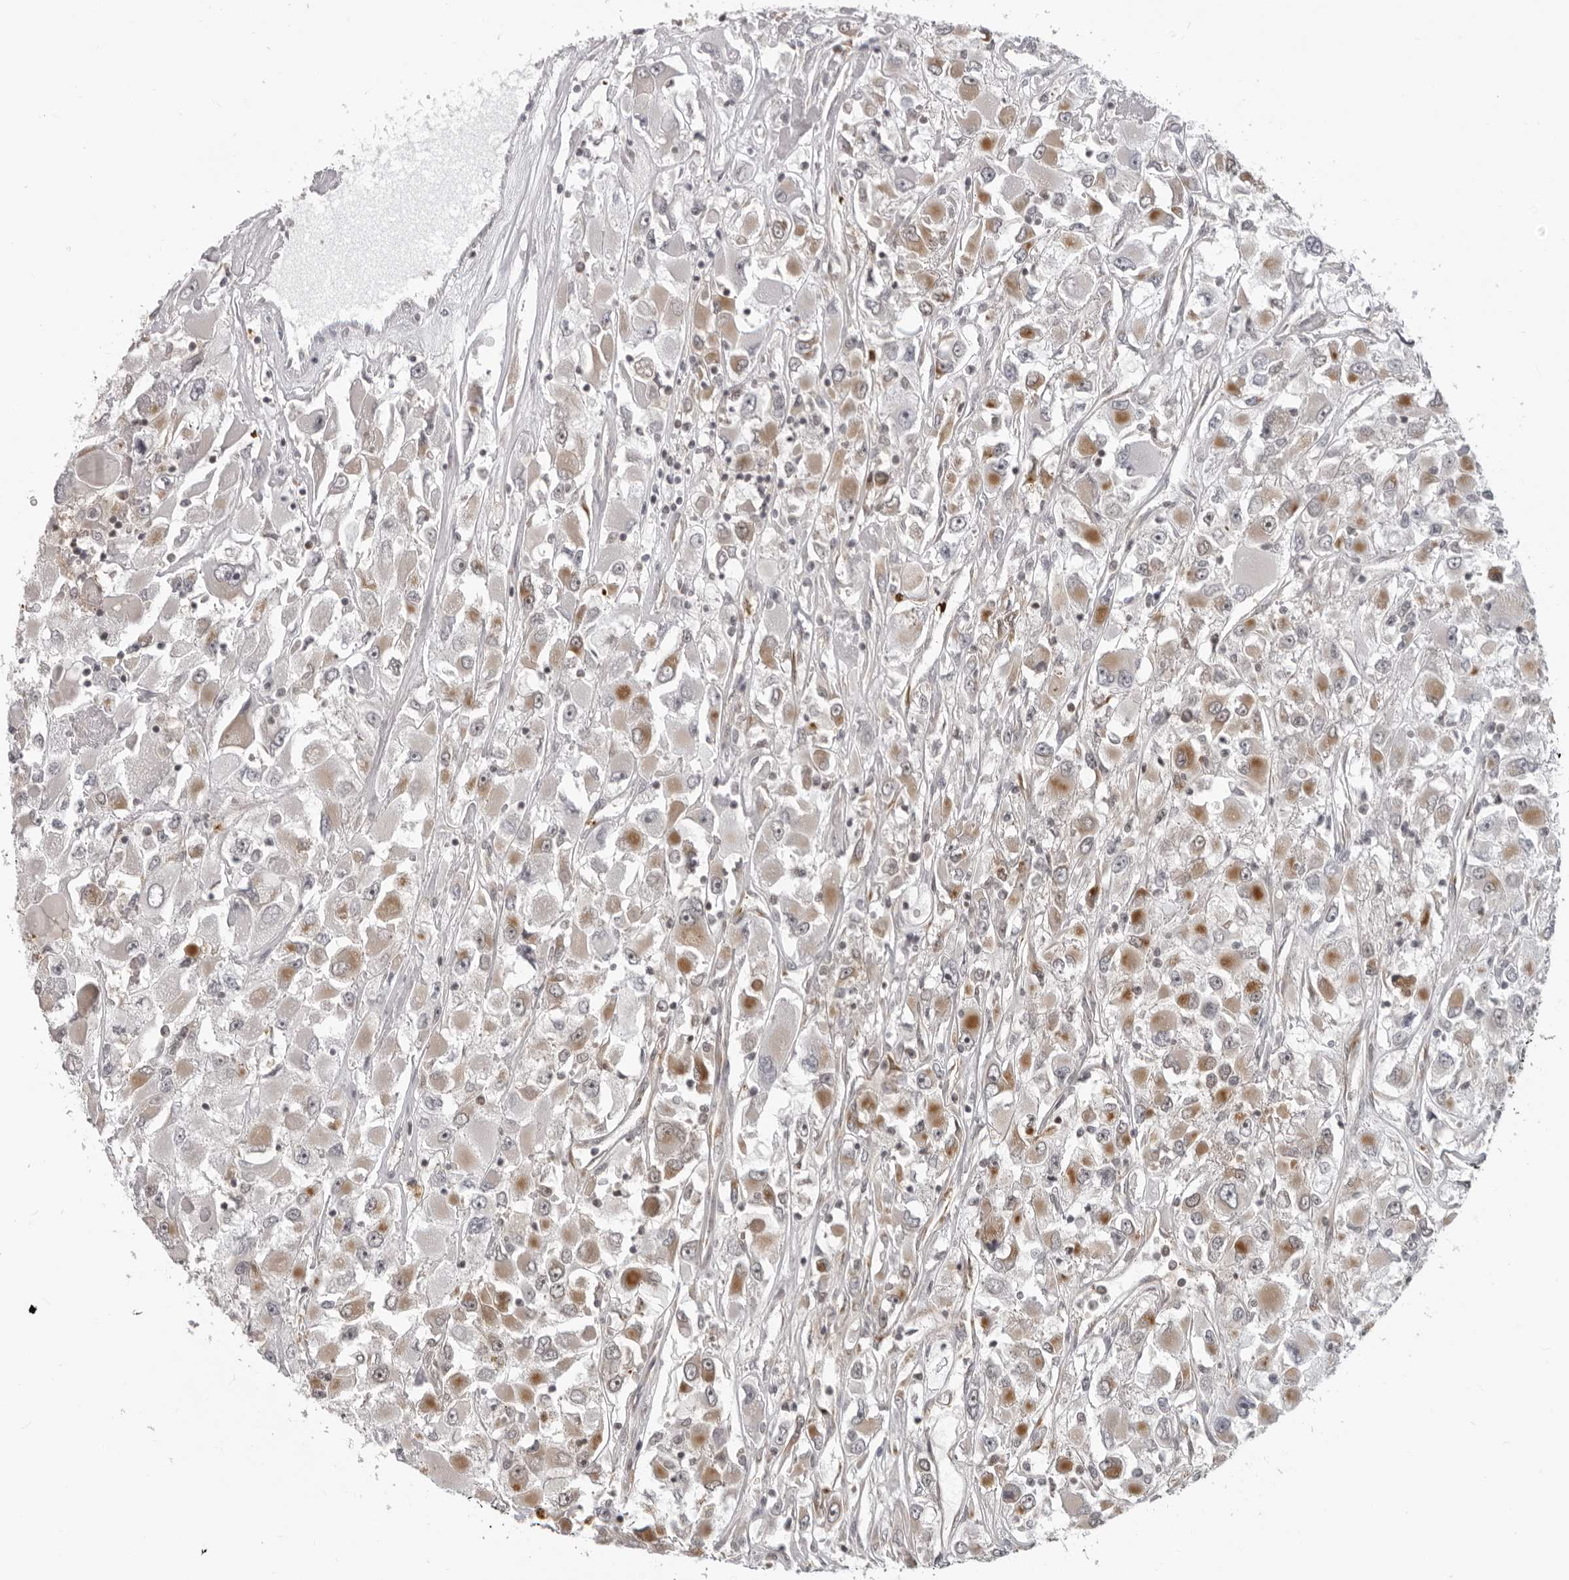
{"staining": {"intensity": "moderate", "quantity": ">75%", "location": "cytoplasmic/membranous"}, "tissue": "renal cancer", "cell_type": "Tumor cells", "image_type": "cancer", "snomed": [{"axis": "morphology", "description": "Adenocarcinoma, NOS"}, {"axis": "topography", "description": "Kidney"}], "caption": "High-magnification brightfield microscopy of renal cancer stained with DAB (brown) and counterstained with hematoxylin (blue). tumor cells exhibit moderate cytoplasmic/membranous expression is seen in about>75% of cells.", "gene": "MRPS15", "patient": {"sex": "female", "age": 52}}